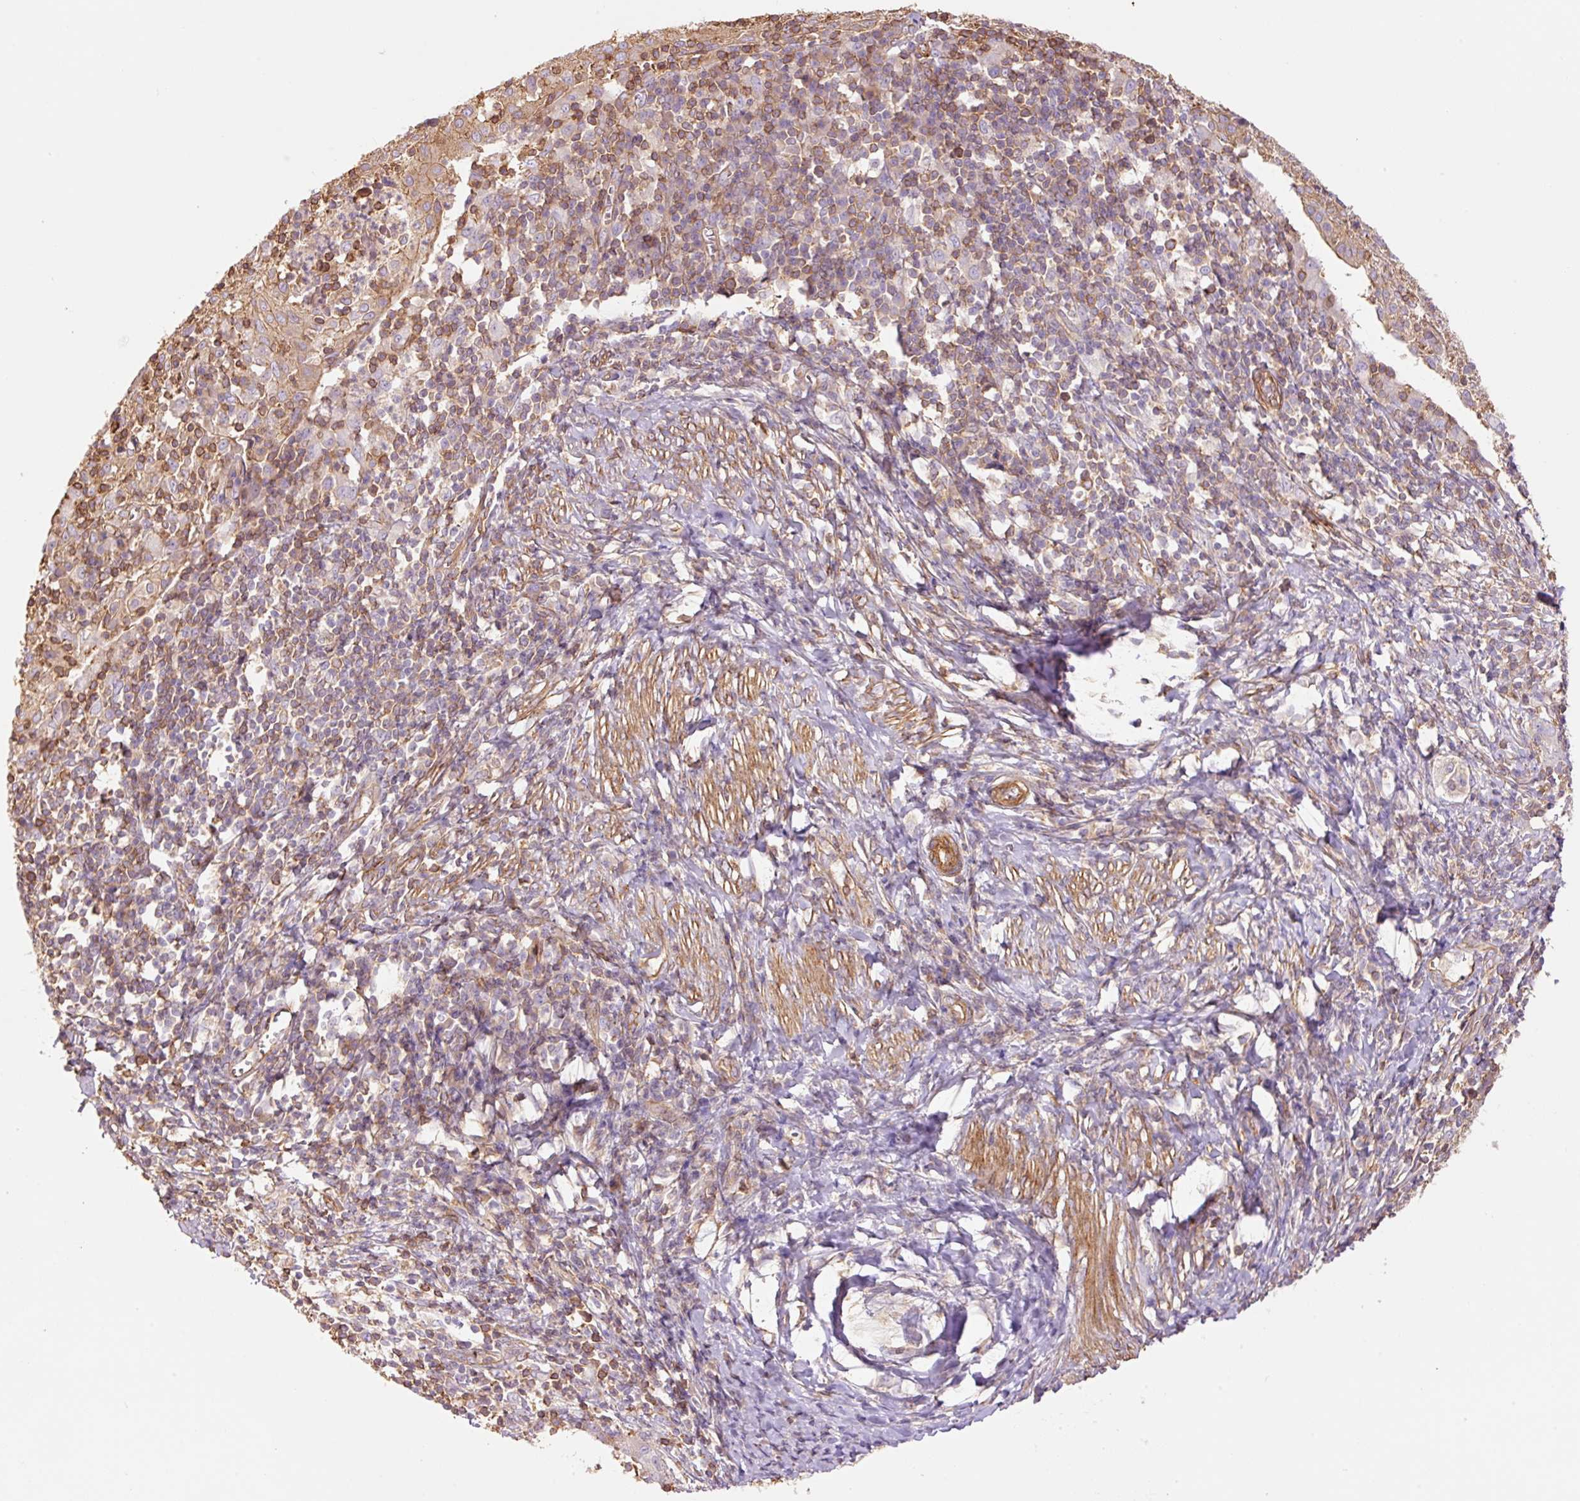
{"staining": {"intensity": "weak", "quantity": "25%-75%", "location": "cytoplasmic/membranous"}, "tissue": "cervical cancer", "cell_type": "Tumor cells", "image_type": "cancer", "snomed": [{"axis": "morphology", "description": "Squamous cell carcinoma, NOS"}, {"axis": "topography", "description": "Cervix"}], "caption": "Immunohistochemistry (DAB (3,3'-diaminobenzidine)) staining of cervical cancer reveals weak cytoplasmic/membranous protein positivity in about 25%-75% of tumor cells. (Stains: DAB (3,3'-diaminobenzidine) in brown, nuclei in blue, Microscopy: brightfield microscopy at high magnification).", "gene": "PPP1R1B", "patient": {"sex": "female", "age": 52}}